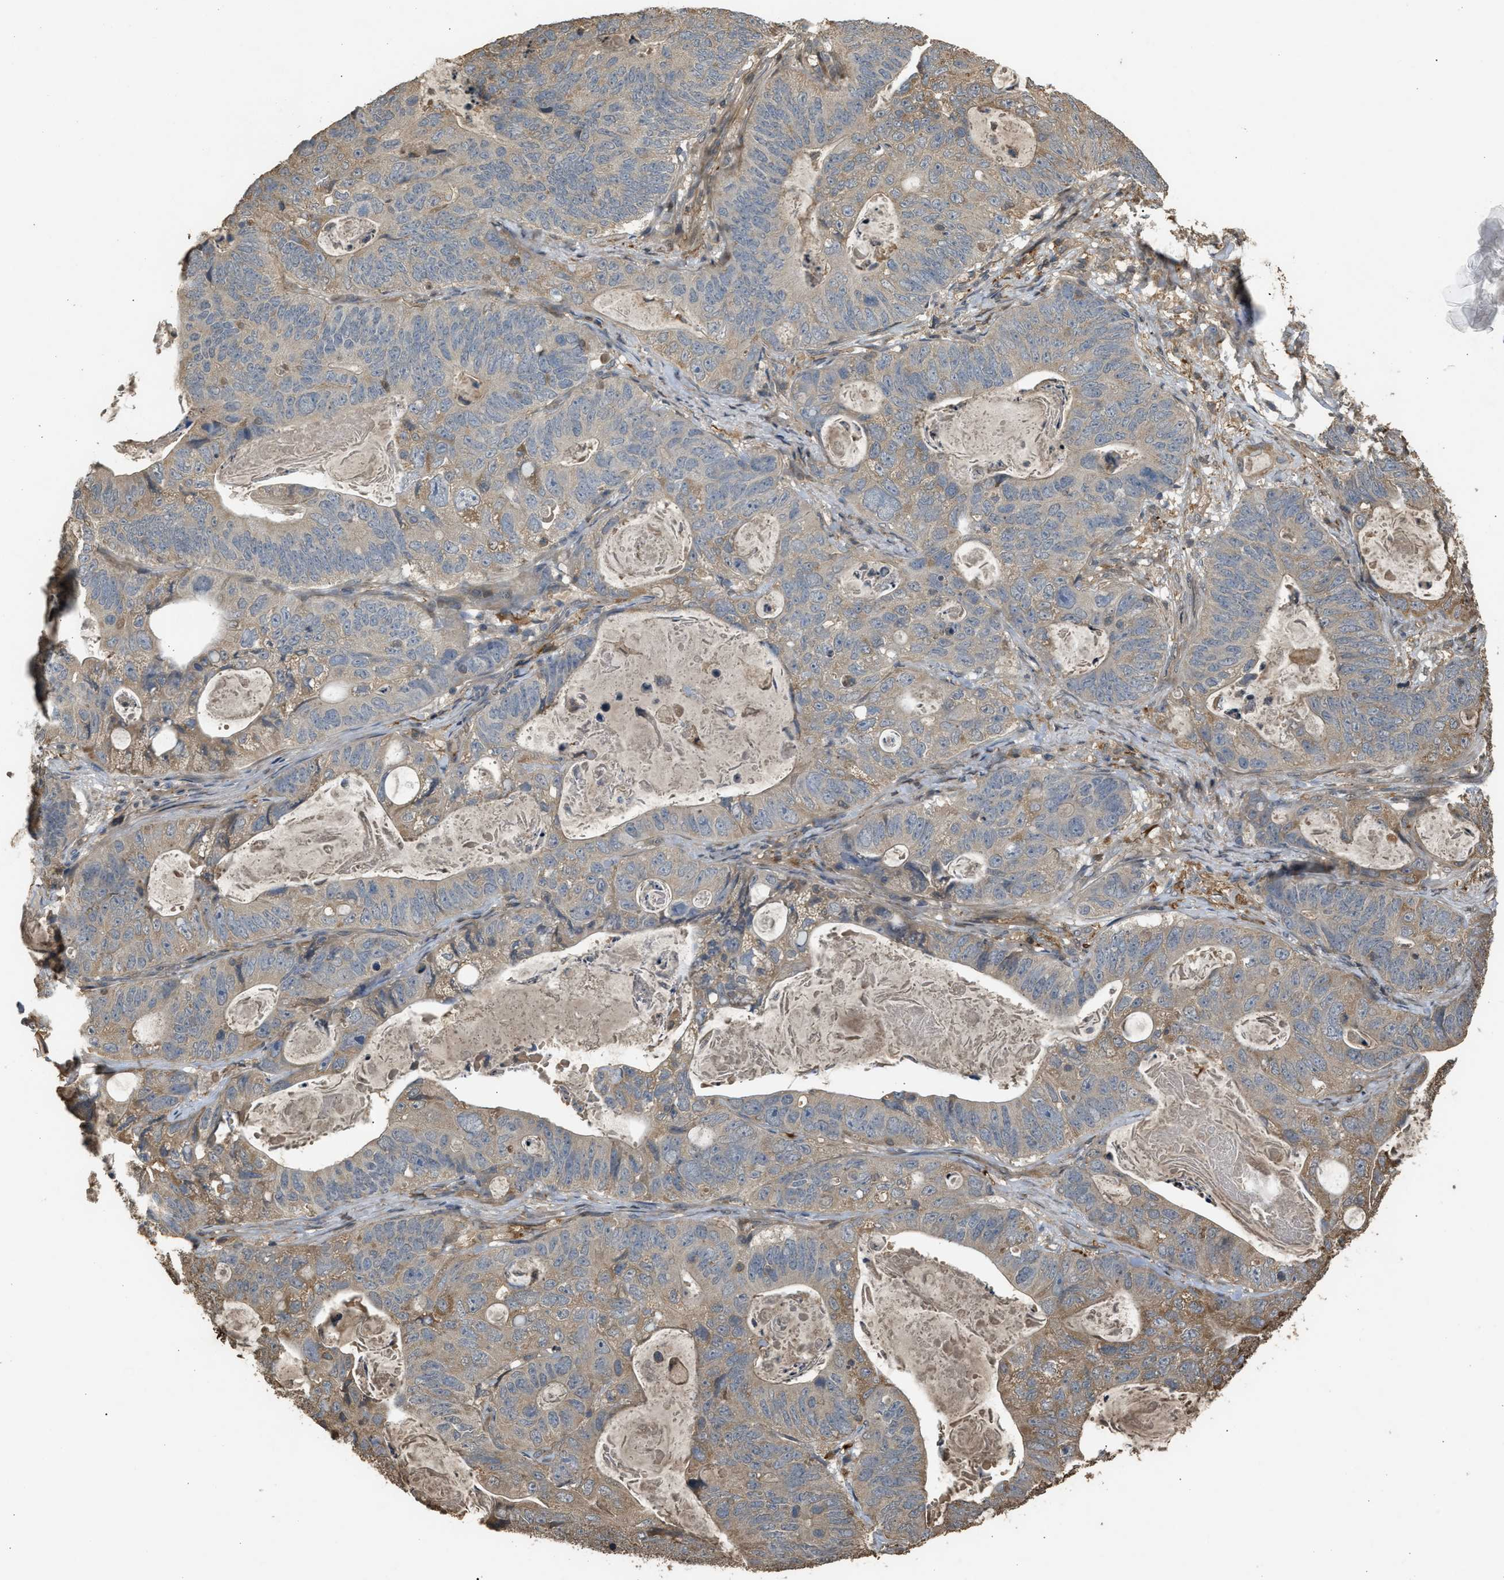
{"staining": {"intensity": "weak", "quantity": "<25%", "location": "cytoplasmic/membranous"}, "tissue": "stomach cancer", "cell_type": "Tumor cells", "image_type": "cancer", "snomed": [{"axis": "morphology", "description": "Normal tissue, NOS"}, {"axis": "morphology", "description": "Adenocarcinoma, NOS"}, {"axis": "topography", "description": "Stomach"}], "caption": "IHC histopathology image of stomach adenocarcinoma stained for a protein (brown), which reveals no positivity in tumor cells.", "gene": "ARHGDIA", "patient": {"sex": "female", "age": 89}}